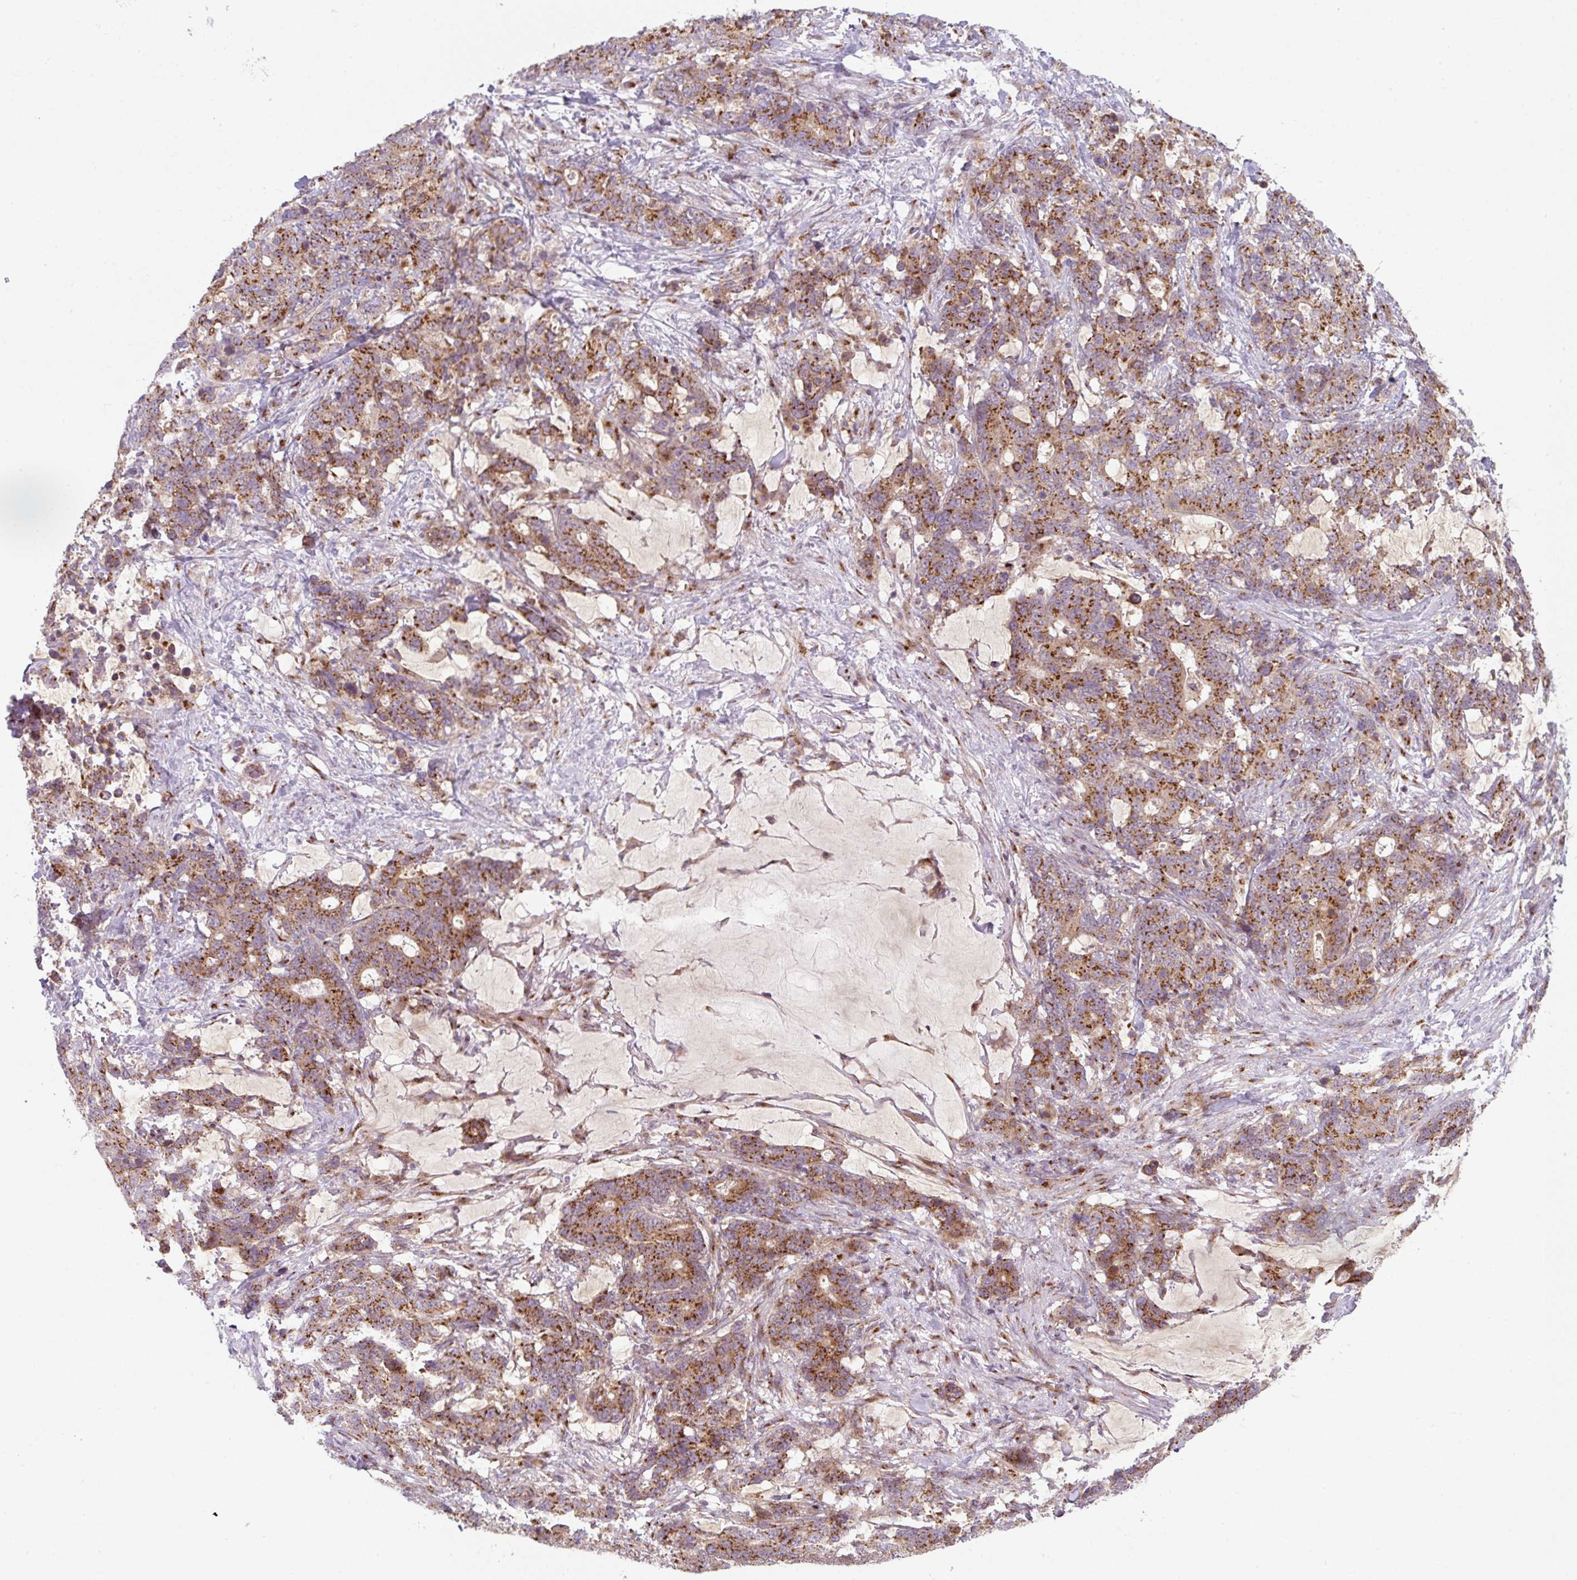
{"staining": {"intensity": "strong", "quantity": ">75%", "location": "cytoplasmic/membranous"}, "tissue": "stomach cancer", "cell_type": "Tumor cells", "image_type": "cancer", "snomed": [{"axis": "morphology", "description": "Normal tissue, NOS"}, {"axis": "morphology", "description": "Adenocarcinoma, NOS"}, {"axis": "topography", "description": "Stomach"}], "caption": "Brown immunohistochemical staining in human adenocarcinoma (stomach) demonstrates strong cytoplasmic/membranous staining in about >75% of tumor cells. The staining was performed using DAB to visualize the protein expression in brown, while the nuclei were stained in blue with hematoxylin (Magnification: 20x).", "gene": "GVQW3", "patient": {"sex": "female", "age": 64}}